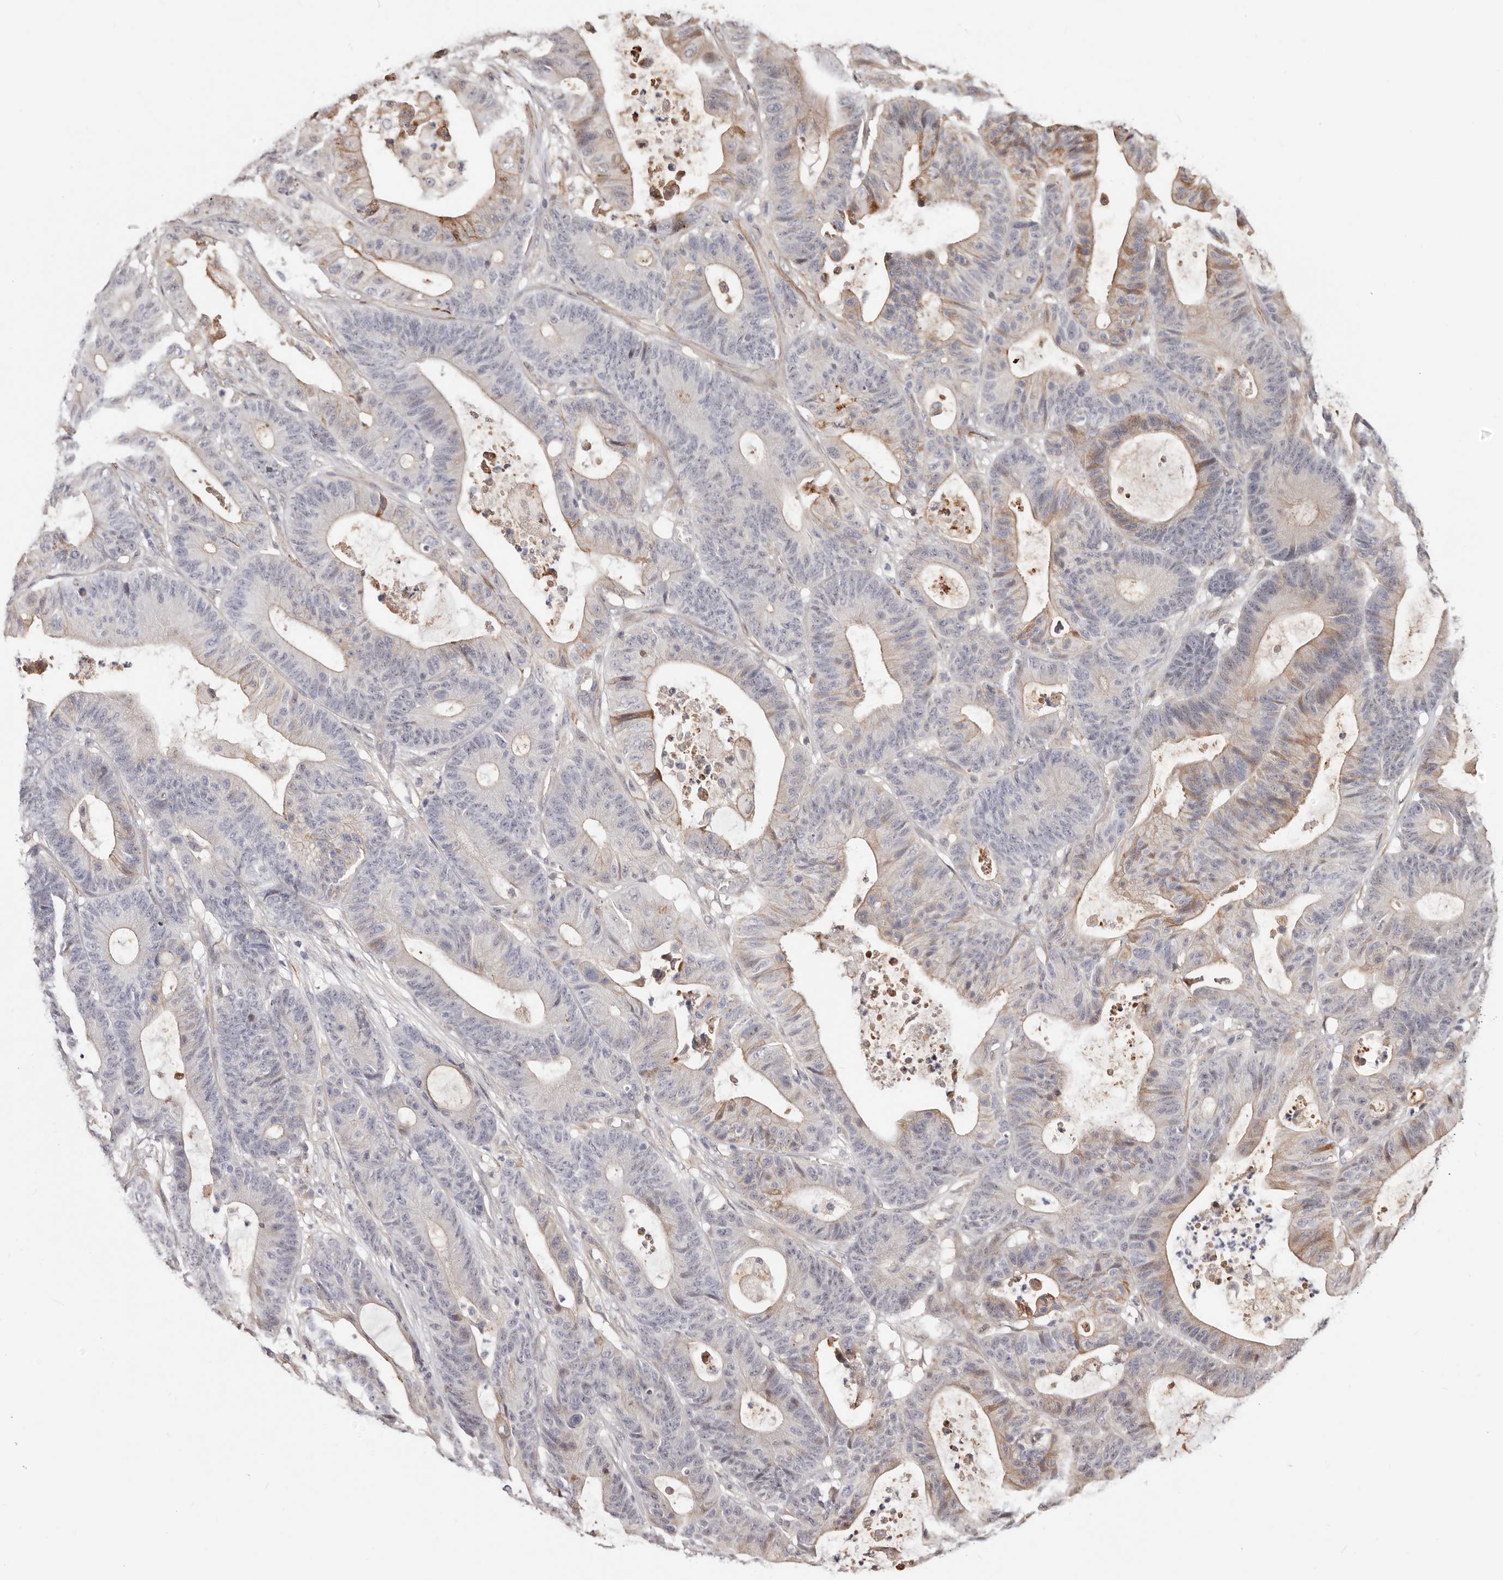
{"staining": {"intensity": "weak", "quantity": "25%-75%", "location": "cytoplasmic/membranous"}, "tissue": "colorectal cancer", "cell_type": "Tumor cells", "image_type": "cancer", "snomed": [{"axis": "morphology", "description": "Adenocarcinoma, NOS"}, {"axis": "topography", "description": "Colon"}], "caption": "Colorectal adenocarcinoma stained with IHC reveals weak cytoplasmic/membranous staining in about 25%-75% of tumor cells.", "gene": "TRIP13", "patient": {"sex": "female", "age": 84}}